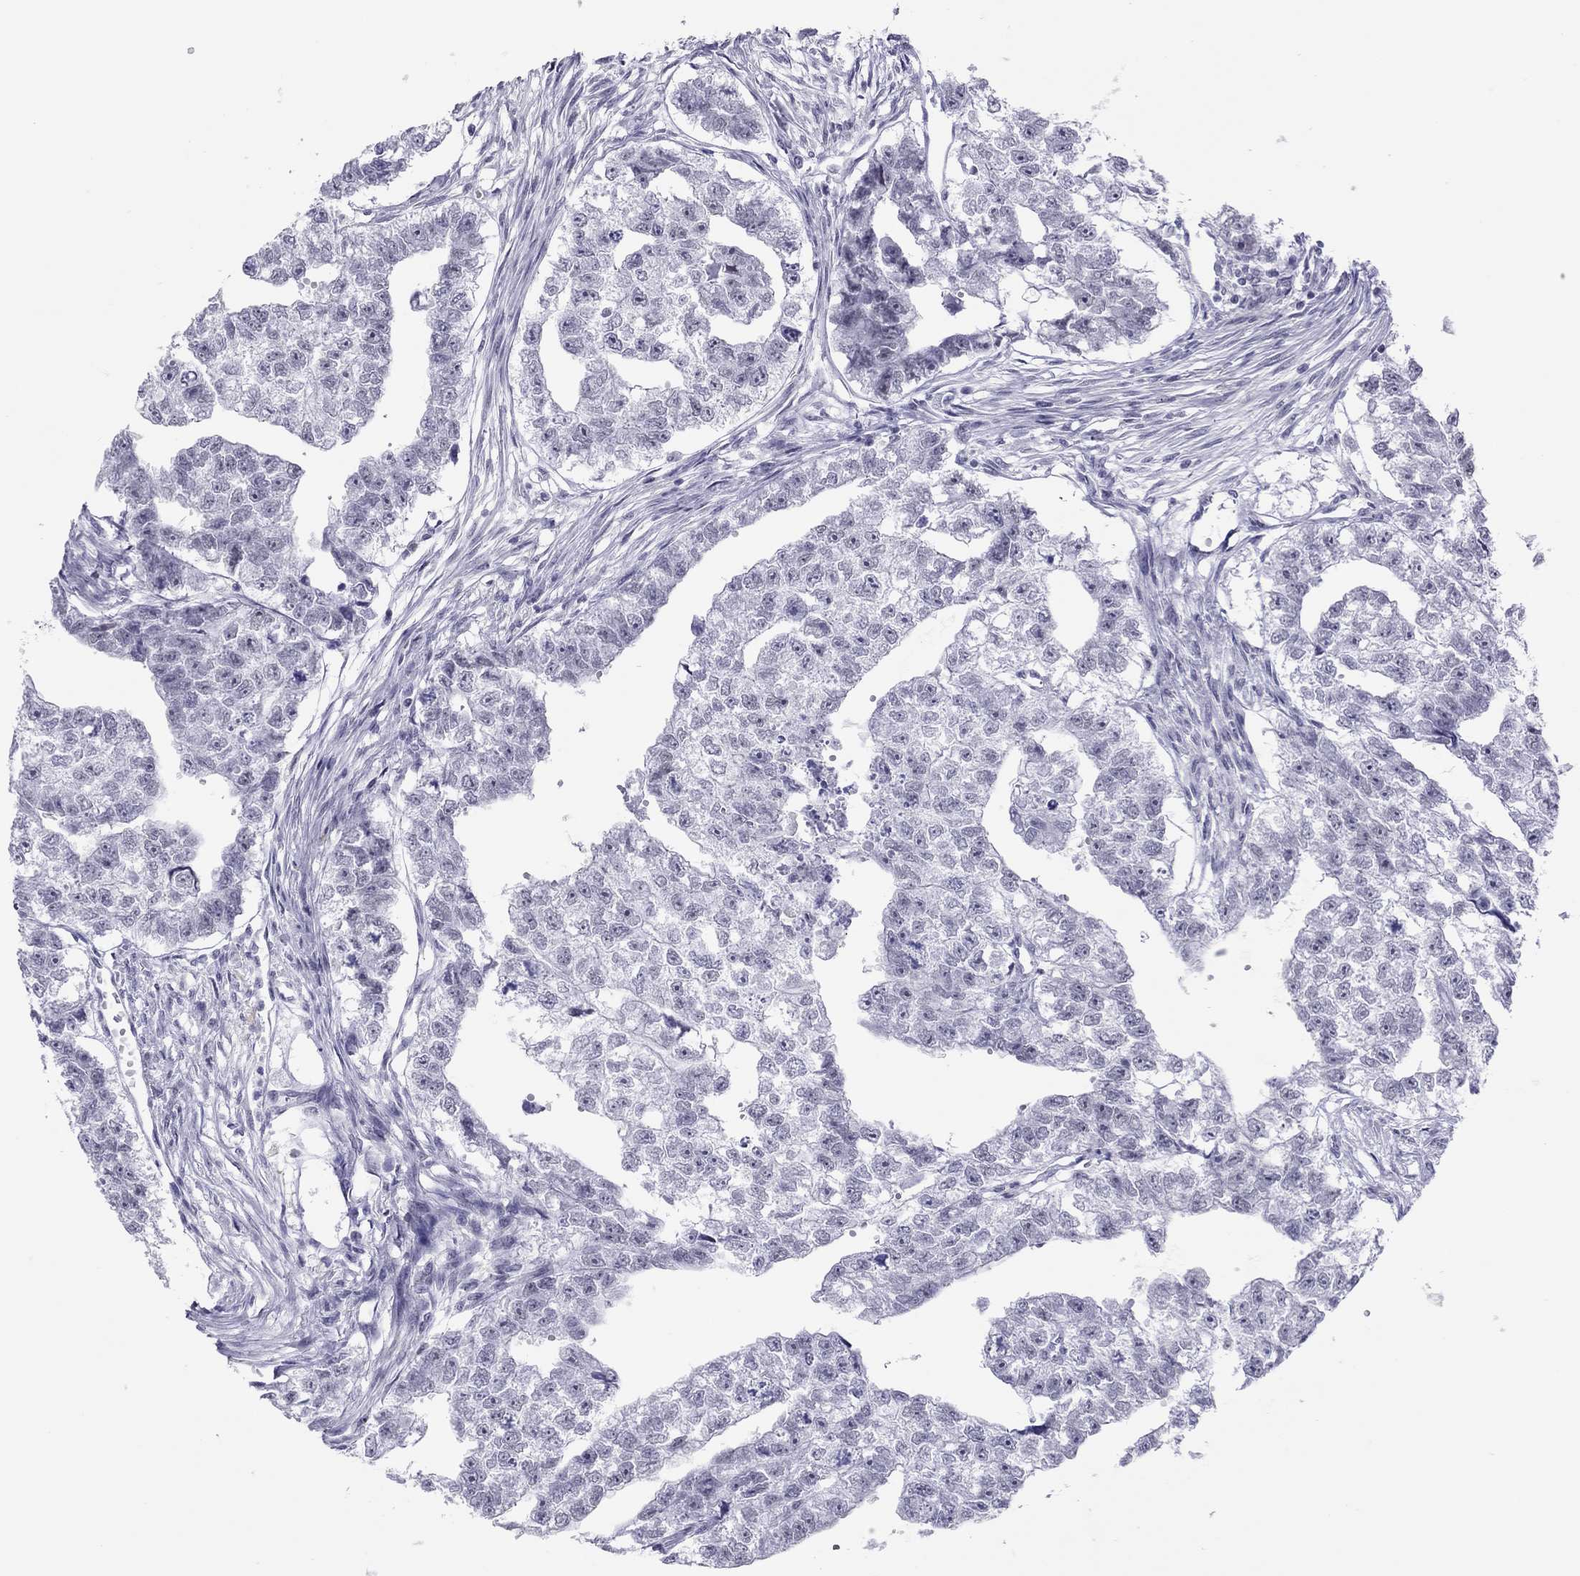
{"staining": {"intensity": "negative", "quantity": "none", "location": "none"}, "tissue": "testis cancer", "cell_type": "Tumor cells", "image_type": "cancer", "snomed": [{"axis": "morphology", "description": "Carcinoma, Embryonal, NOS"}, {"axis": "morphology", "description": "Teratoma, malignant, NOS"}, {"axis": "topography", "description": "Testis"}], "caption": "An immunohistochemistry (IHC) micrograph of embryonal carcinoma (testis) is shown. There is no staining in tumor cells of embryonal carcinoma (testis). (DAB immunohistochemistry with hematoxylin counter stain).", "gene": "JHY", "patient": {"sex": "male", "age": 44}}